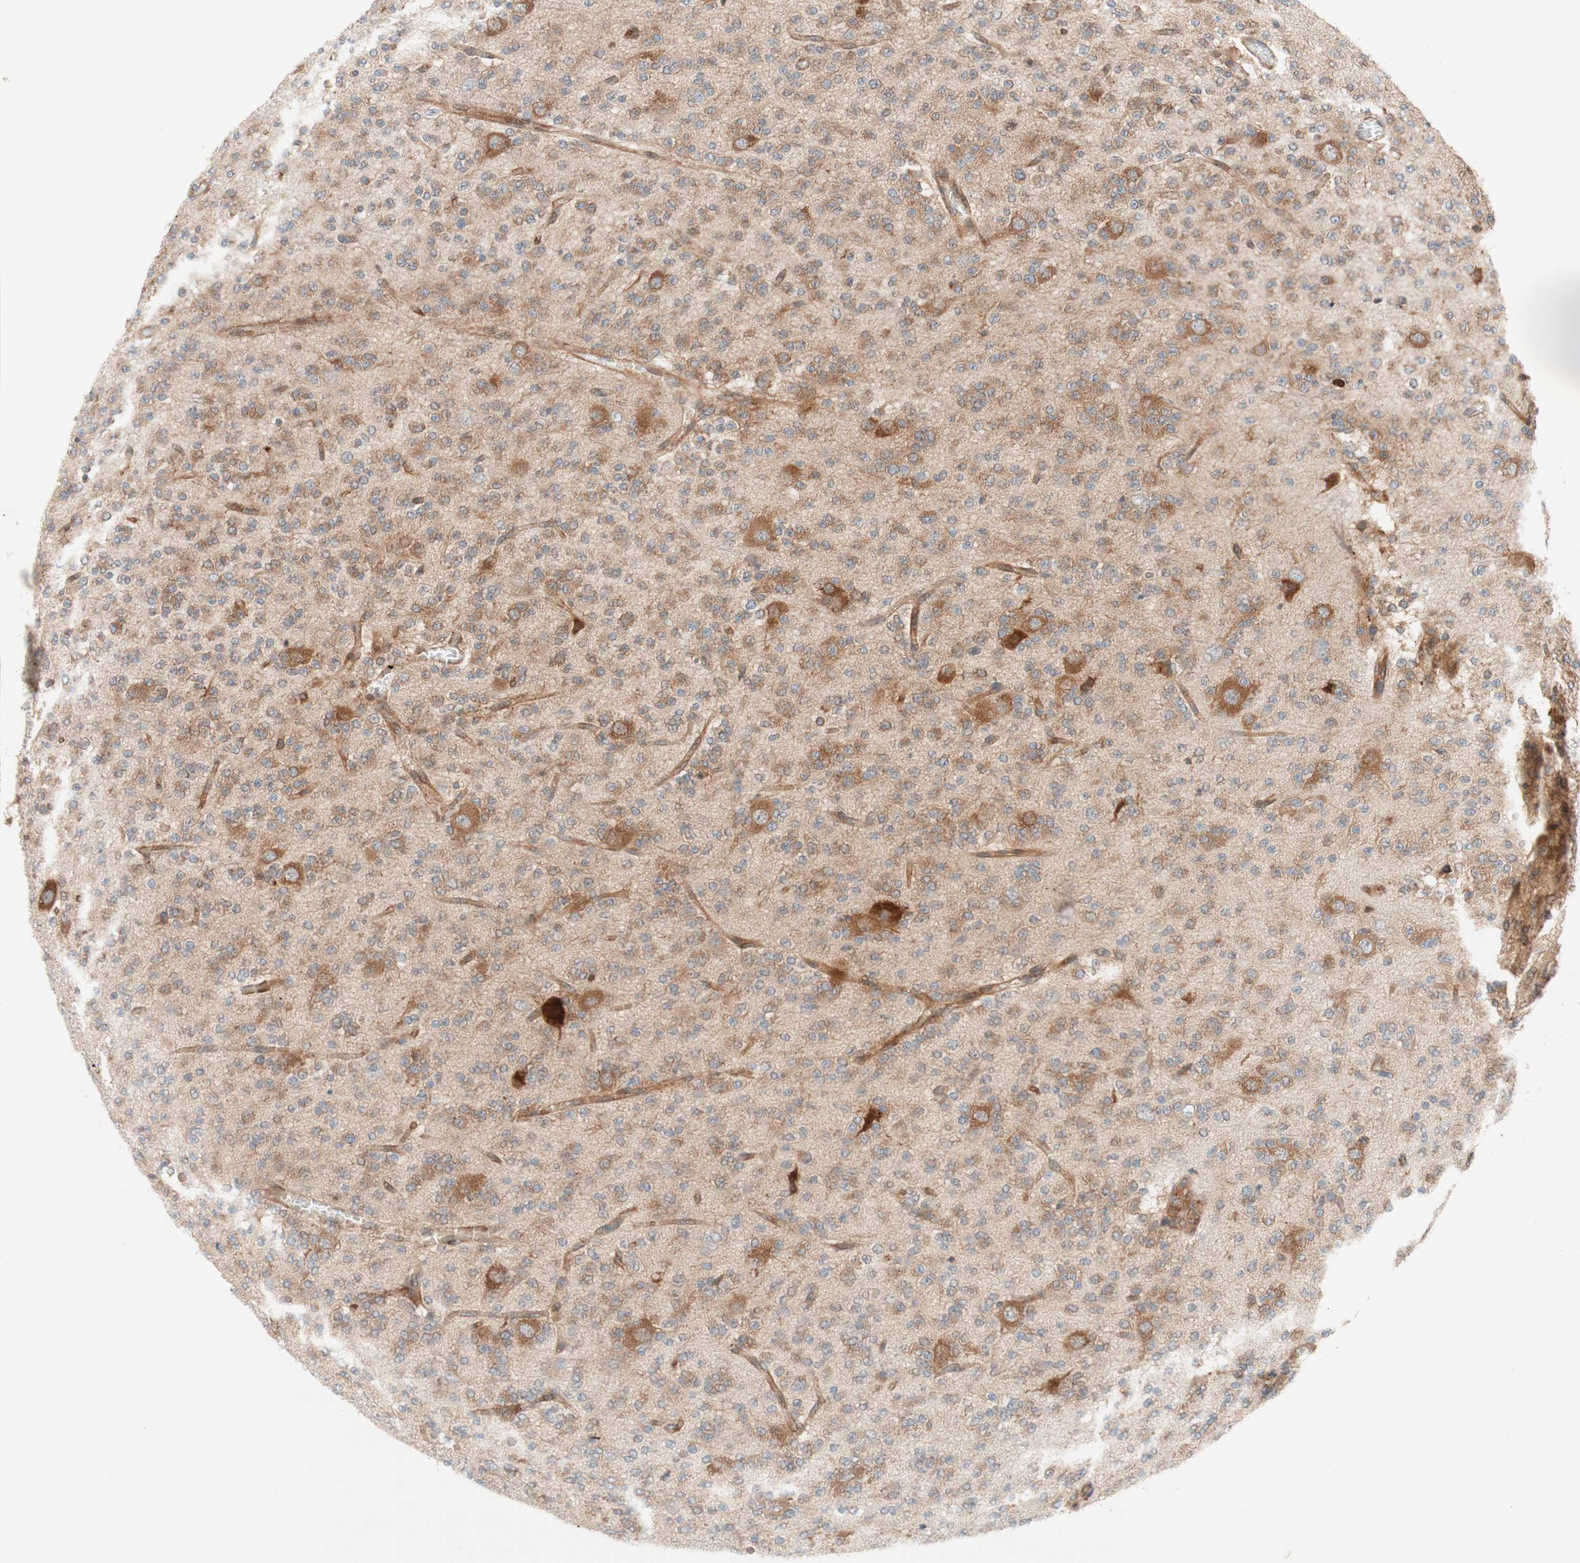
{"staining": {"intensity": "weak", "quantity": ">75%", "location": "cytoplasmic/membranous"}, "tissue": "glioma", "cell_type": "Tumor cells", "image_type": "cancer", "snomed": [{"axis": "morphology", "description": "Glioma, malignant, Low grade"}, {"axis": "topography", "description": "Brain"}], "caption": "Glioma stained with a brown dye displays weak cytoplasmic/membranous positive expression in approximately >75% of tumor cells.", "gene": "CCN4", "patient": {"sex": "male", "age": 38}}